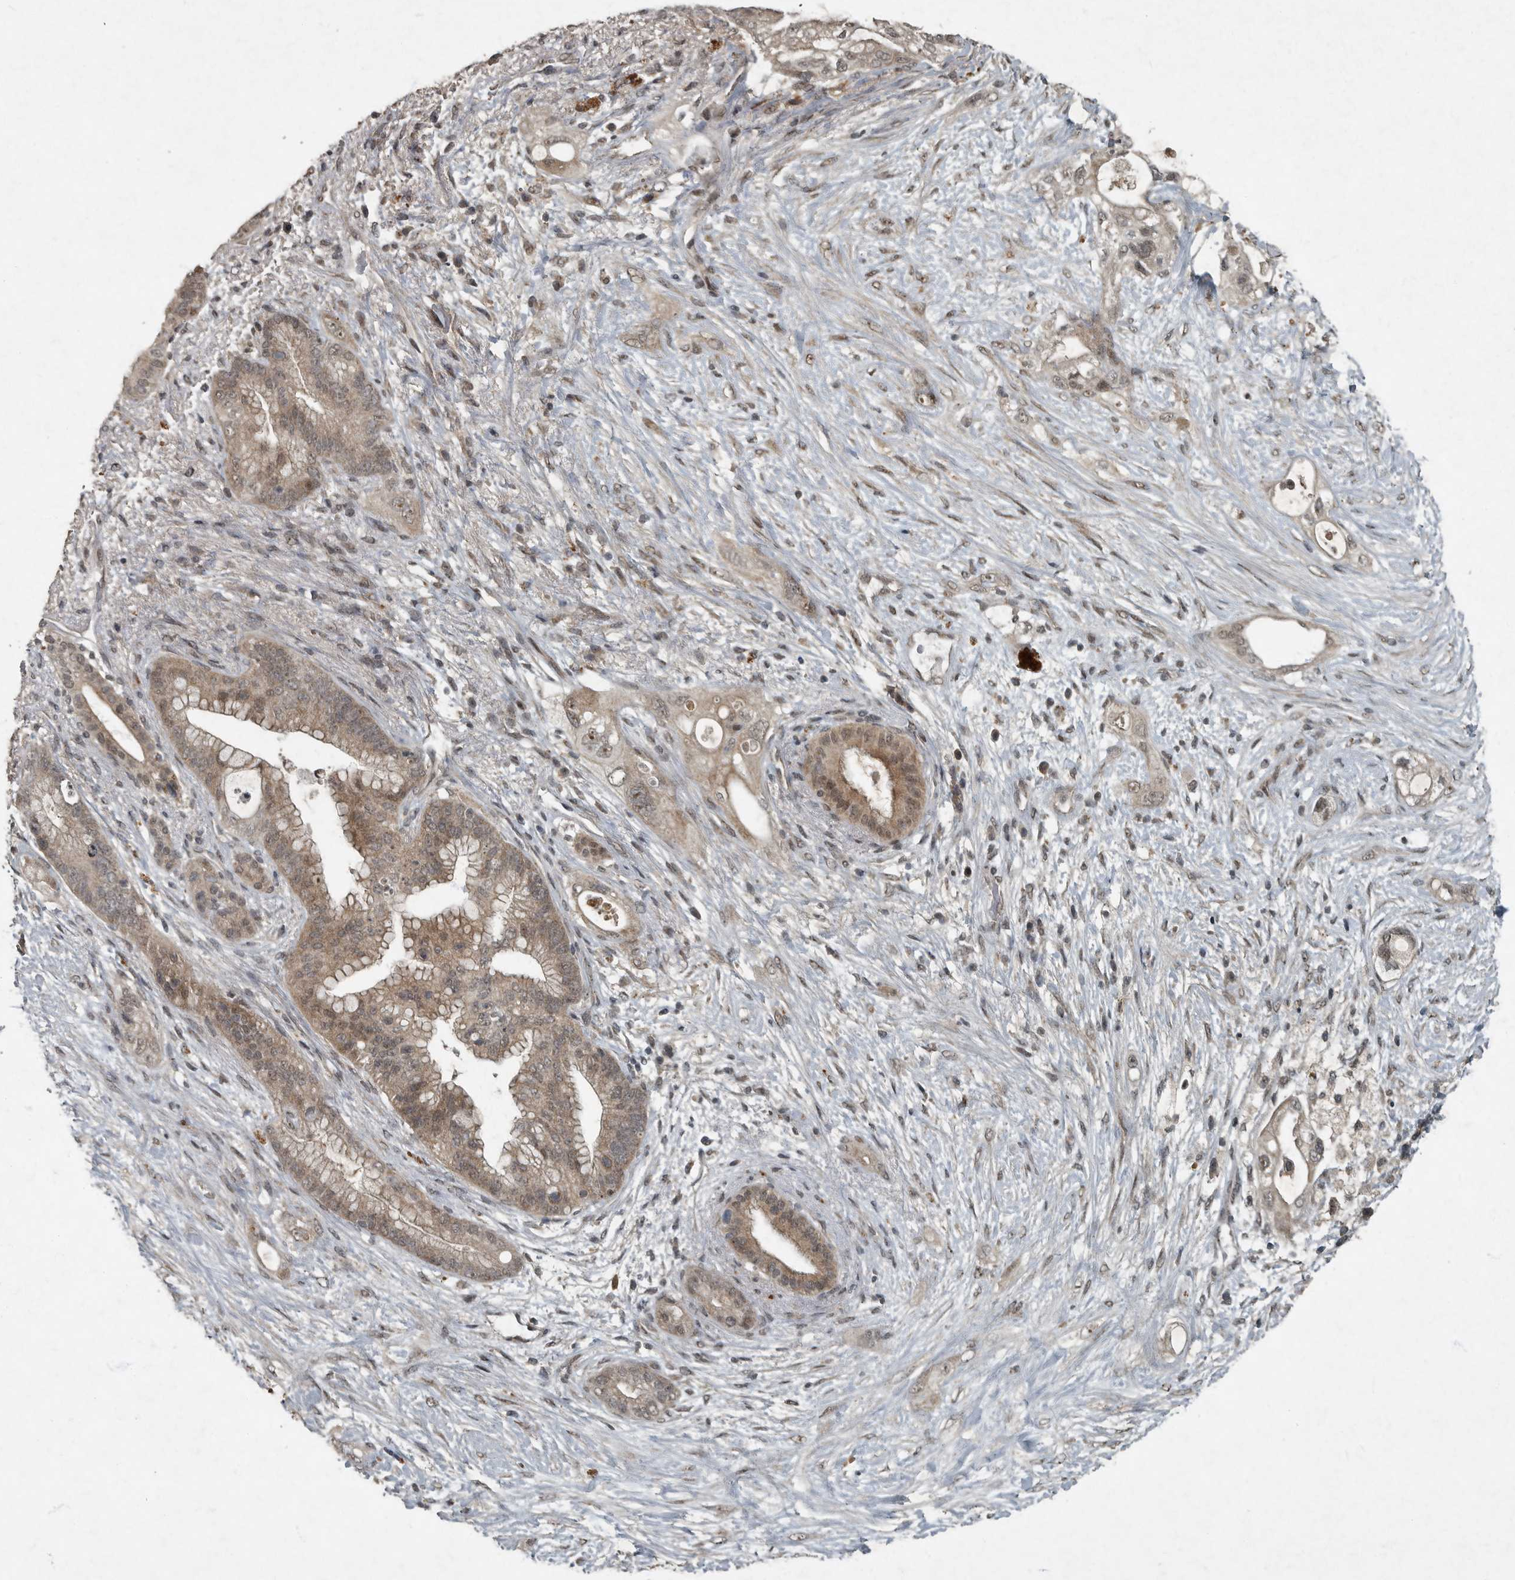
{"staining": {"intensity": "moderate", "quantity": ">75%", "location": "cytoplasmic/membranous,nuclear"}, "tissue": "pancreatic cancer", "cell_type": "Tumor cells", "image_type": "cancer", "snomed": [{"axis": "morphology", "description": "Adenocarcinoma, NOS"}, {"axis": "topography", "description": "Pancreas"}], "caption": "This is an image of IHC staining of adenocarcinoma (pancreatic), which shows moderate positivity in the cytoplasmic/membranous and nuclear of tumor cells.", "gene": "FOXO1", "patient": {"sex": "male", "age": 53}}